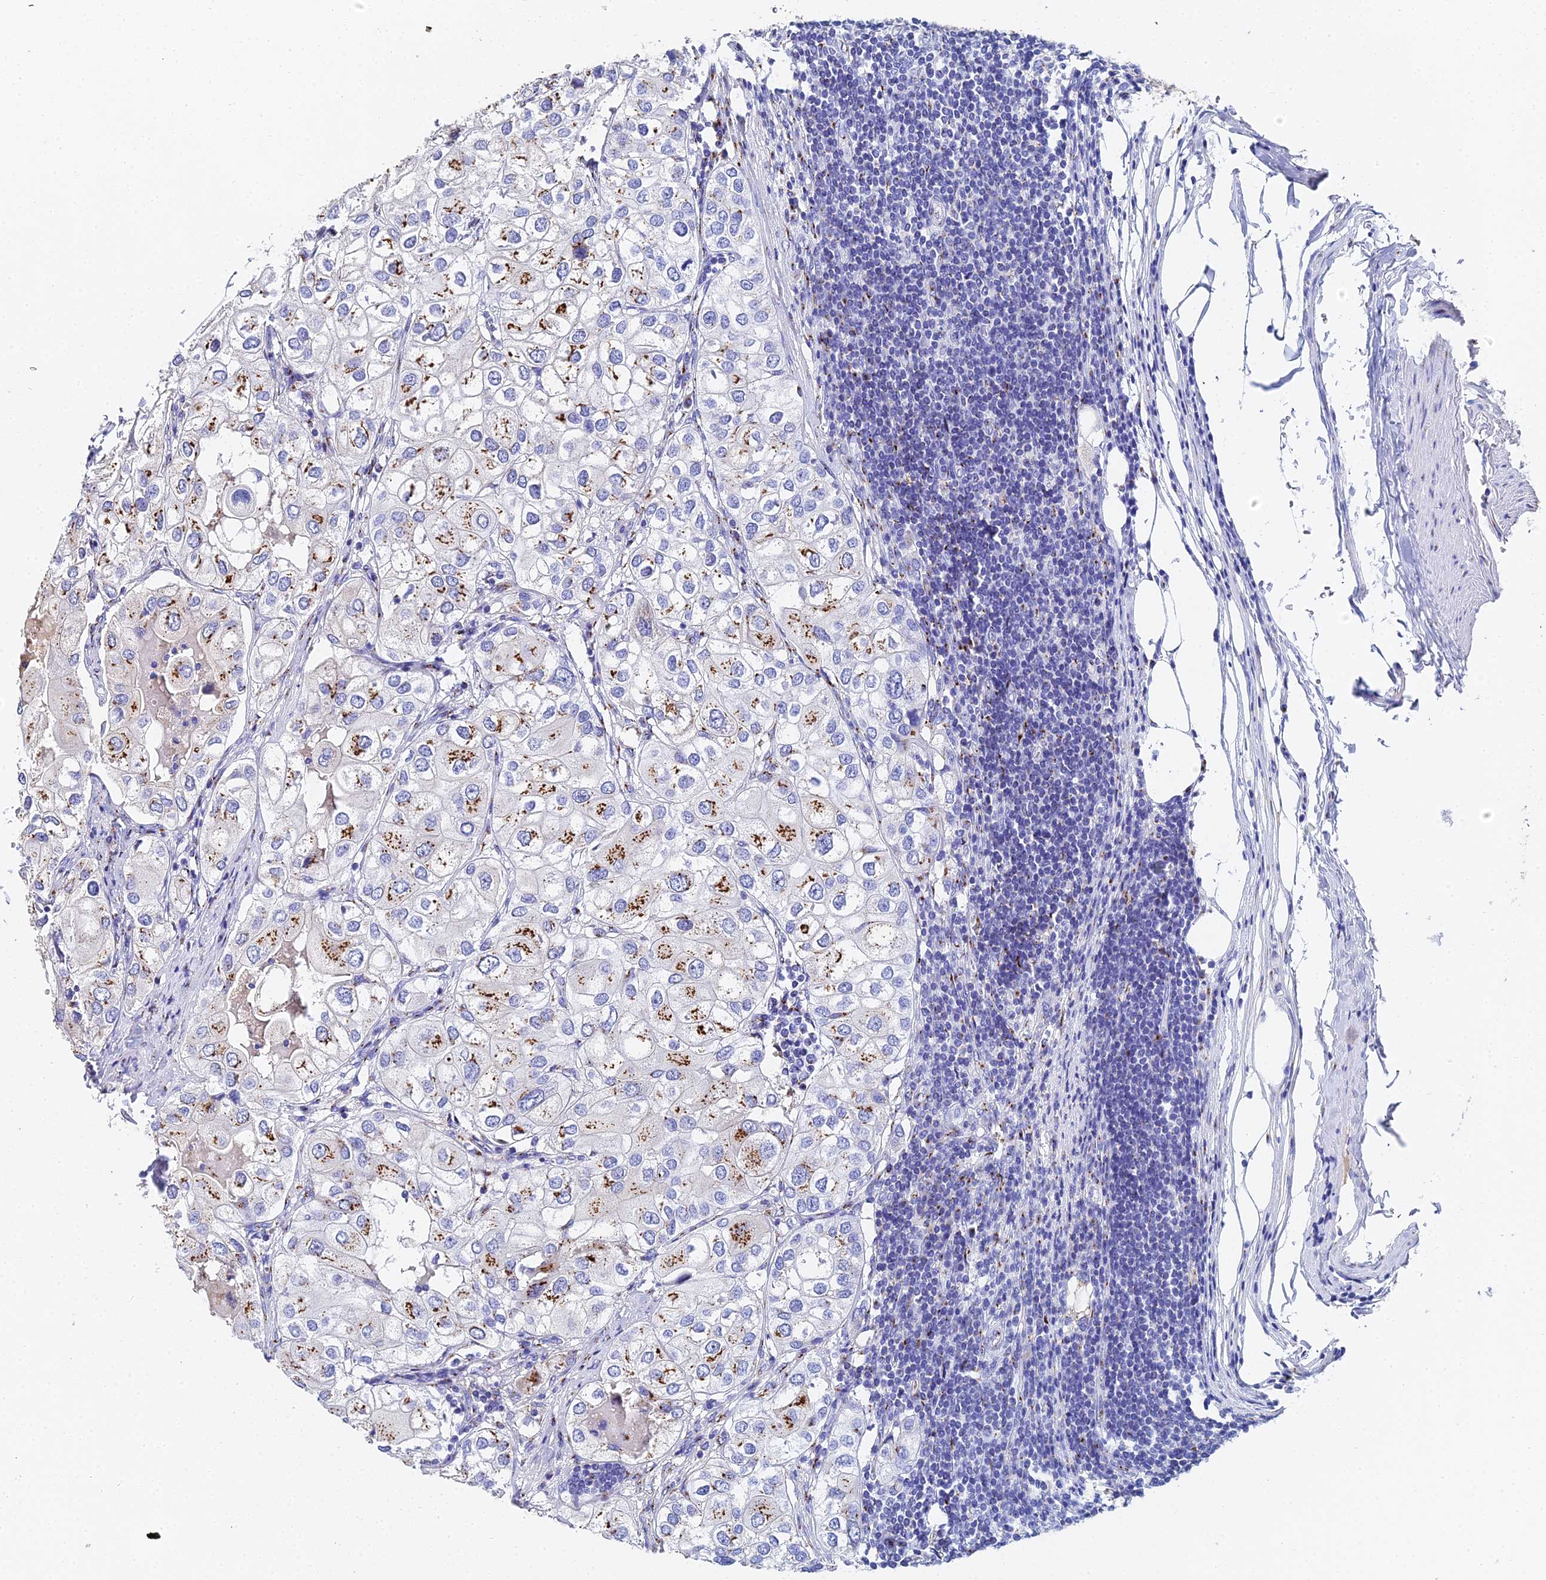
{"staining": {"intensity": "moderate", "quantity": "25%-75%", "location": "cytoplasmic/membranous"}, "tissue": "urothelial cancer", "cell_type": "Tumor cells", "image_type": "cancer", "snomed": [{"axis": "morphology", "description": "Urothelial carcinoma, High grade"}, {"axis": "topography", "description": "Urinary bladder"}], "caption": "High-power microscopy captured an immunohistochemistry photomicrograph of urothelial cancer, revealing moderate cytoplasmic/membranous staining in approximately 25%-75% of tumor cells. (DAB IHC with brightfield microscopy, high magnification).", "gene": "ENSG00000268674", "patient": {"sex": "male", "age": 64}}